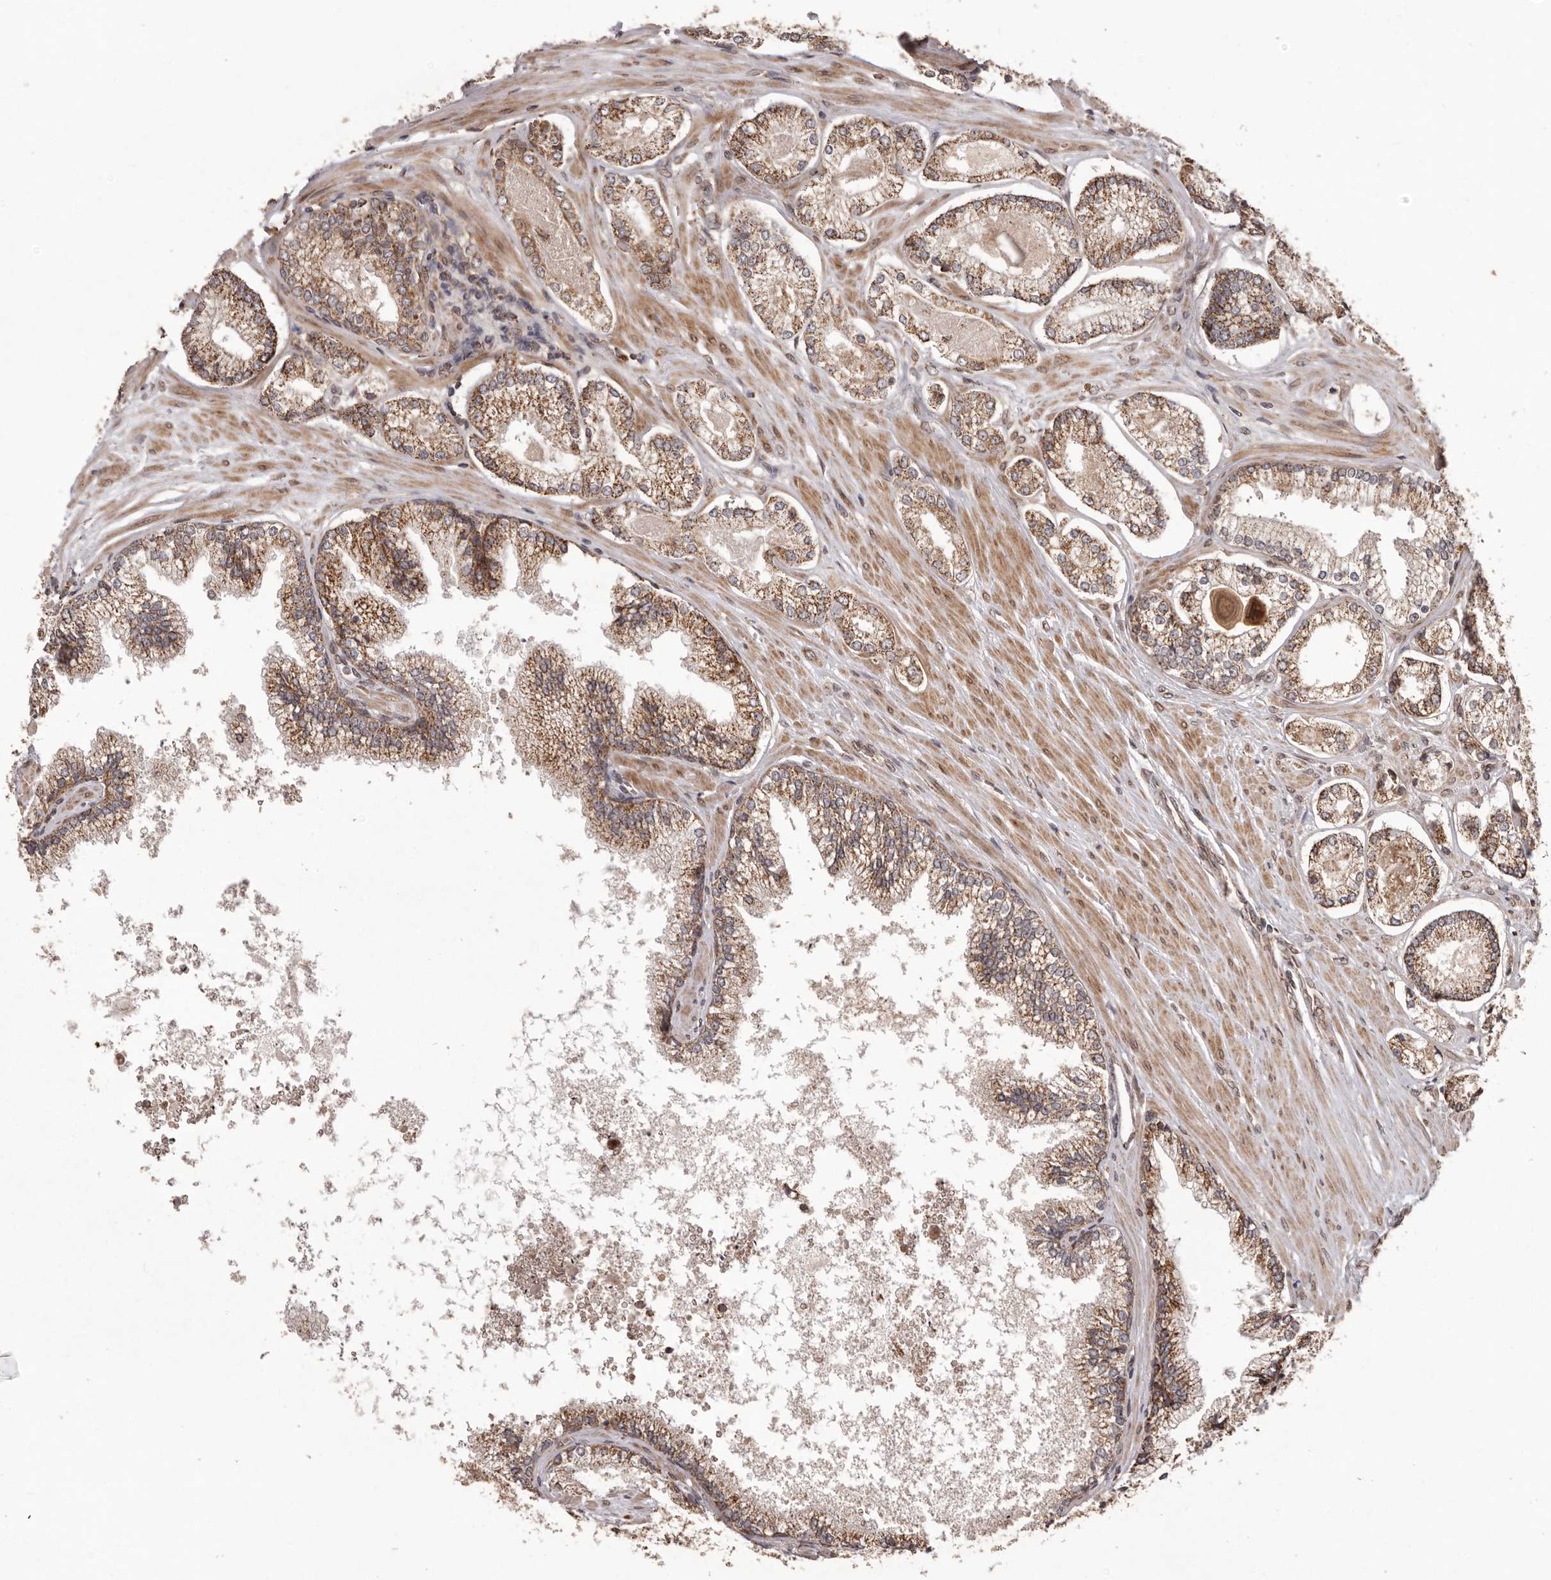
{"staining": {"intensity": "moderate", "quantity": ">75%", "location": "cytoplasmic/membranous"}, "tissue": "prostate cancer", "cell_type": "Tumor cells", "image_type": "cancer", "snomed": [{"axis": "morphology", "description": "Adenocarcinoma, High grade"}, {"axis": "topography", "description": "Prostate"}], "caption": "A brown stain labels moderate cytoplasmic/membranous staining of a protein in adenocarcinoma (high-grade) (prostate) tumor cells.", "gene": "CHRM2", "patient": {"sex": "male", "age": 73}}